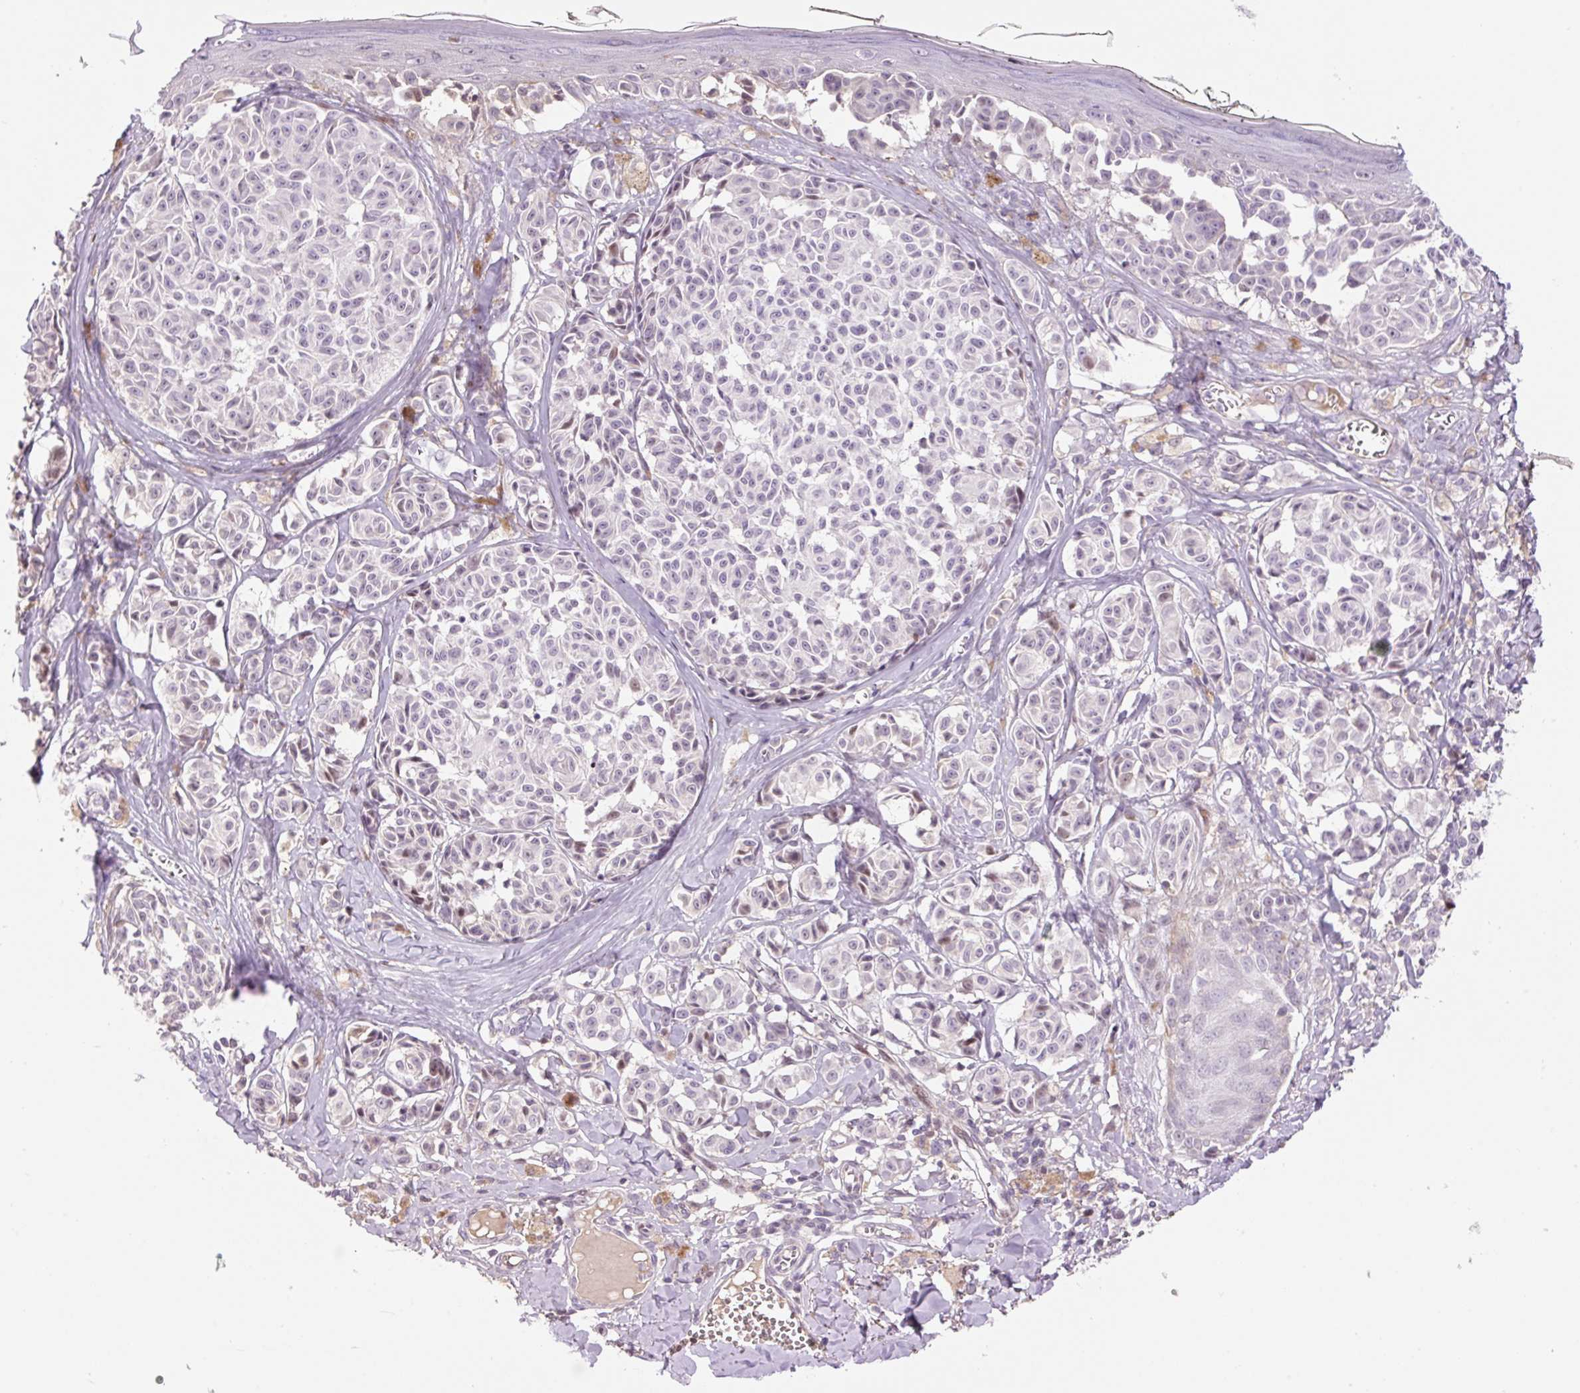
{"staining": {"intensity": "negative", "quantity": "none", "location": "none"}, "tissue": "melanoma", "cell_type": "Tumor cells", "image_type": "cancer", "snomed": [{"axis": "morphology", "description": "Malignant melanoma, NOS"}, {"axis": "topography", "description": "Skin"}], "caption": "This is a image of IHC staining of malignant melanoma, which shows no positivity in tumor cells.", "gene": "HNF1A", "patient": {"sex": "female", "age": 43}}